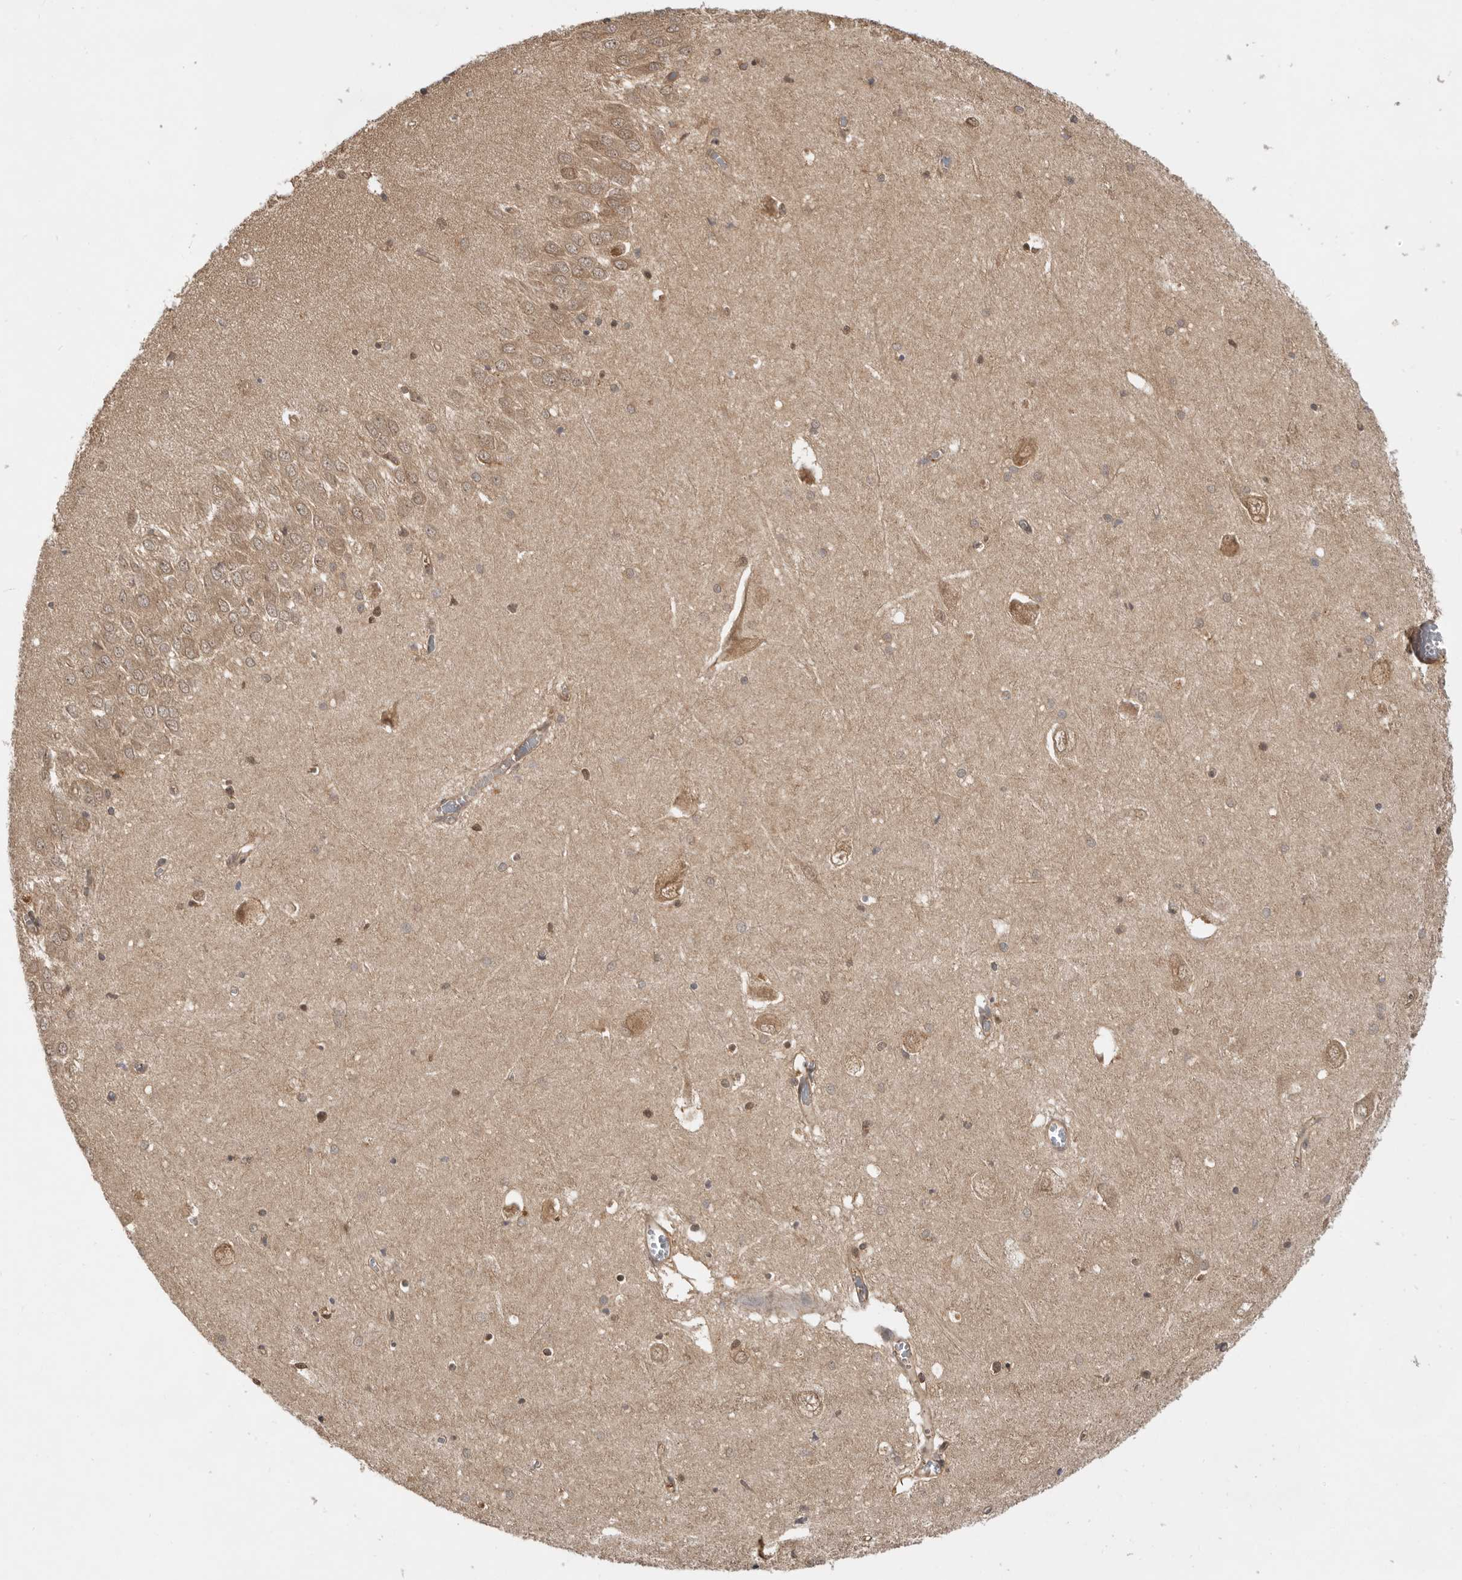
{"staining": {"intensity": "moderate", "quantity": ">75%", "location": "nuclear"}, "tissue": "hippocampus", "cell_type": "Glial cells", "image_type": "normal", "snomed": [{"axis": "morphology", "description": "Normal tissue, NOS"}, {"axis": "topography", "description": "Hippocampus"}], "caption": "Immunohistochemical staining of benign human hippocampus demonstrates moderate nuclear protein staining in approximately >75% of glial cells.", "gene": "ADPRS", "patient": {"sex": "male", "age": 70}}